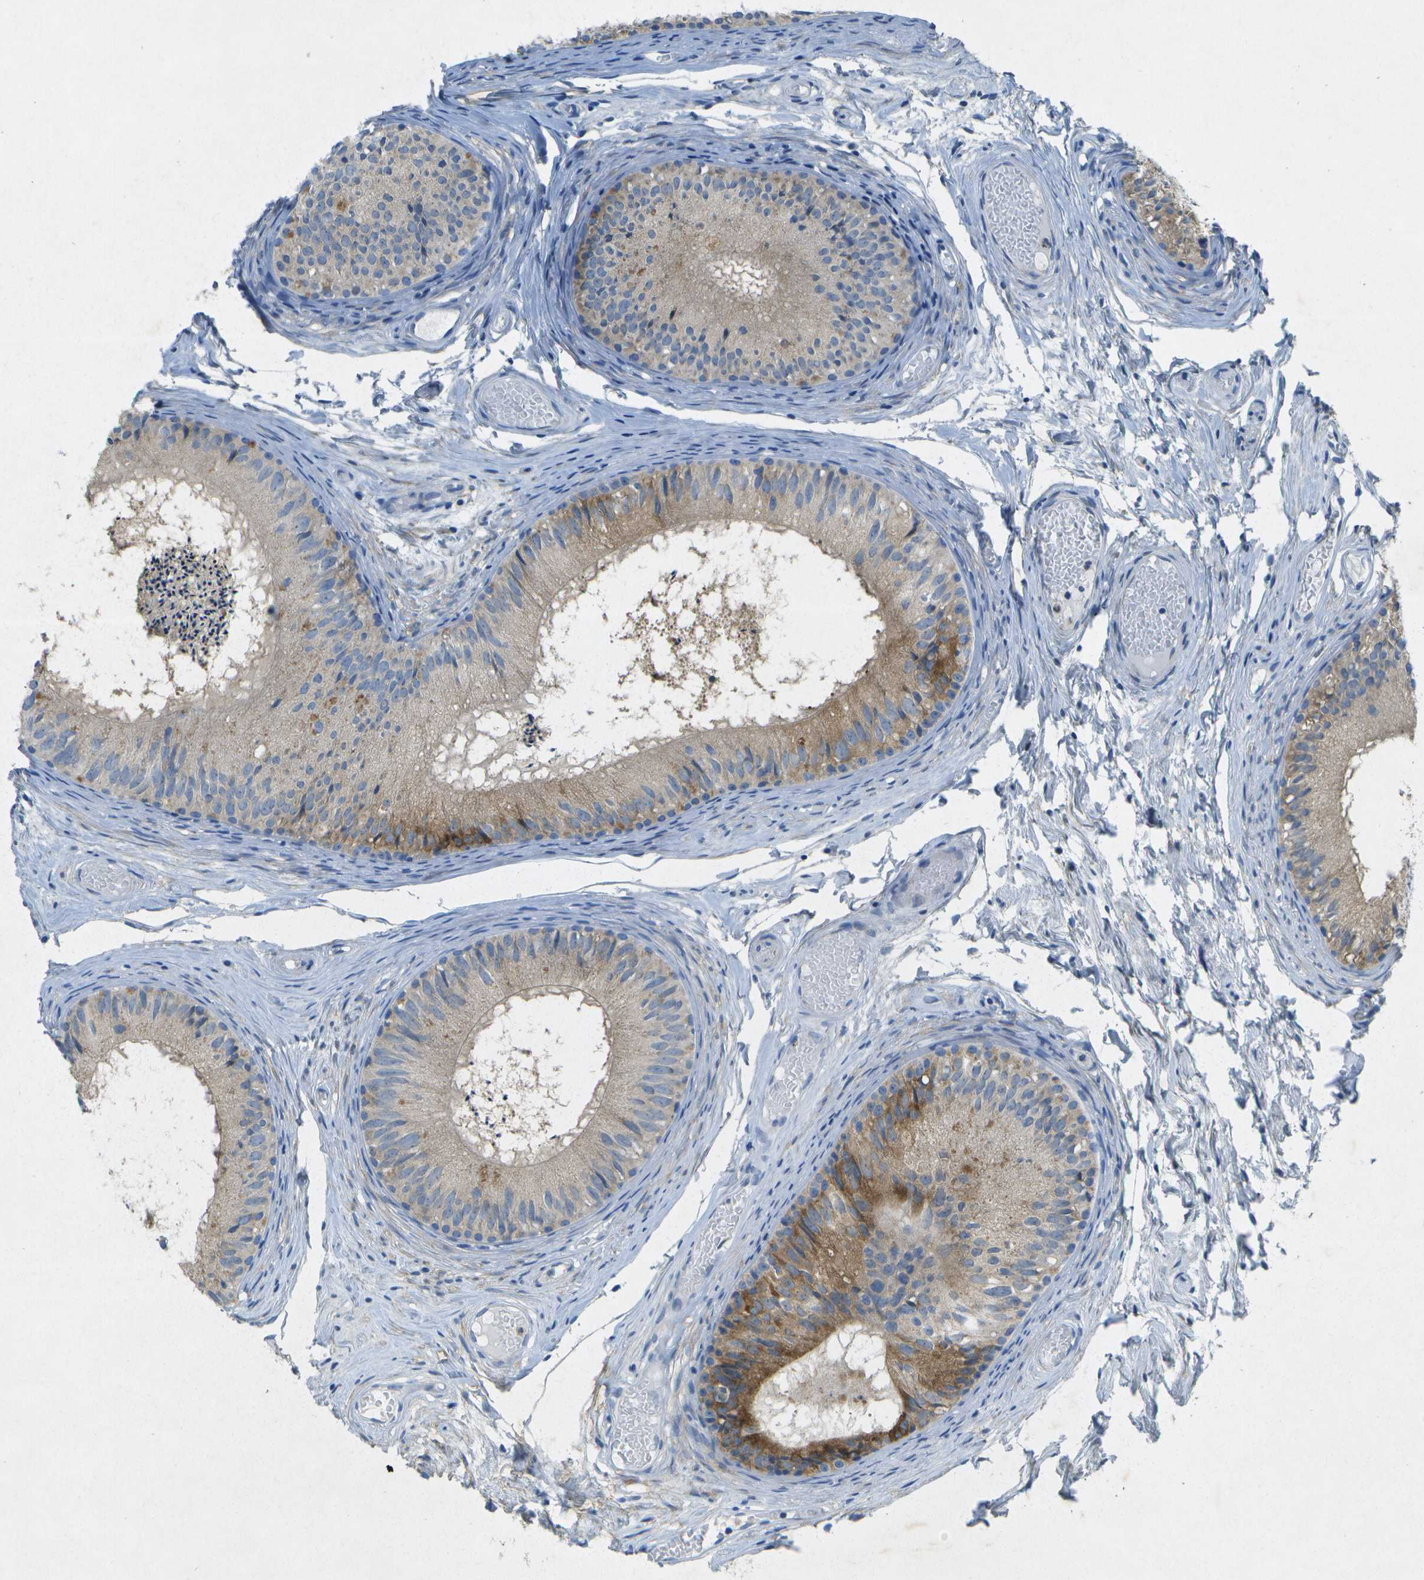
{"staining": {"intensity": "strong", "quantity": ">75%", "location": "cytoplasmic/membranous"}, "tissue": "epididymis", "cell_type": "Glandular cells", "image_type": "normal", "snomed": [{"axis": "morphology", "description": "Normal tissue, NOS"}, {"axis": "topography", "description": "Epididymis"}], "caption": "IHC image of normal epididymis: epididymis stained using immunohistochemistry displays high levels of strong protein expression localized specifically in the cytoplasmic/membranous of glandular cells, appearing as a cytoplasmic/membranous brown color.", "gene": "WNK2", "patient": {"sex": "male", "age": 46}}